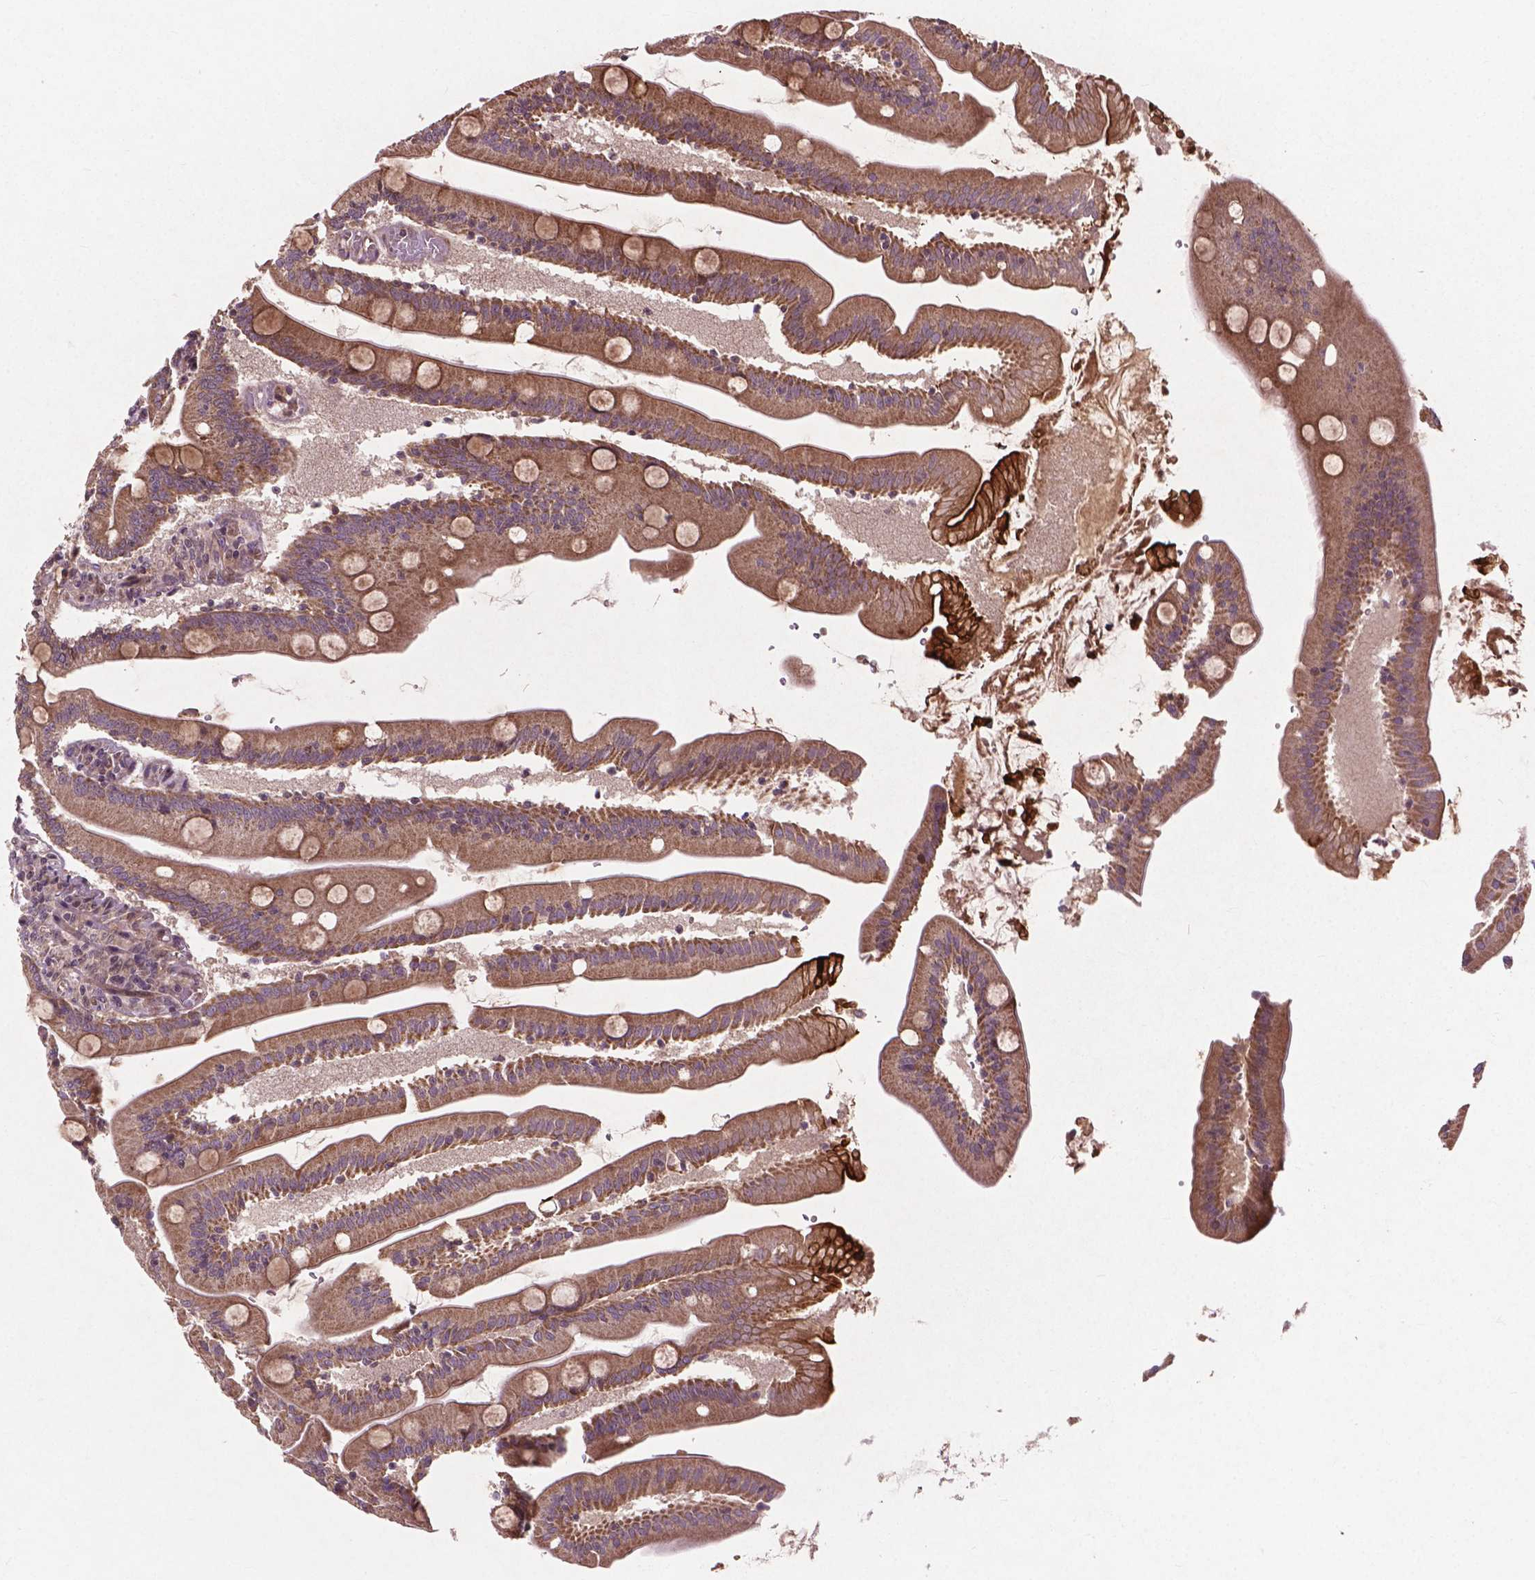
{"staining": {"intensity": "strong", "quantity": ">75%", "location": "cytoplasmic/membranous"}, "tissue": "small intestine", "cell_type": "Glandular cells", "image_type": "normal", "snomed": [{"axis": "morphology", "description": "Normal tissue, NOS"}, {"axis": "topography", "description": "Small intestine"}], "caption": "An image of small intestine stained for a protein exhibits strong cytoplasmic/membranous brown staining in glandular cells.", "gene": "B3GALNT2", "patient": {"sex": "male", "age": 37}}